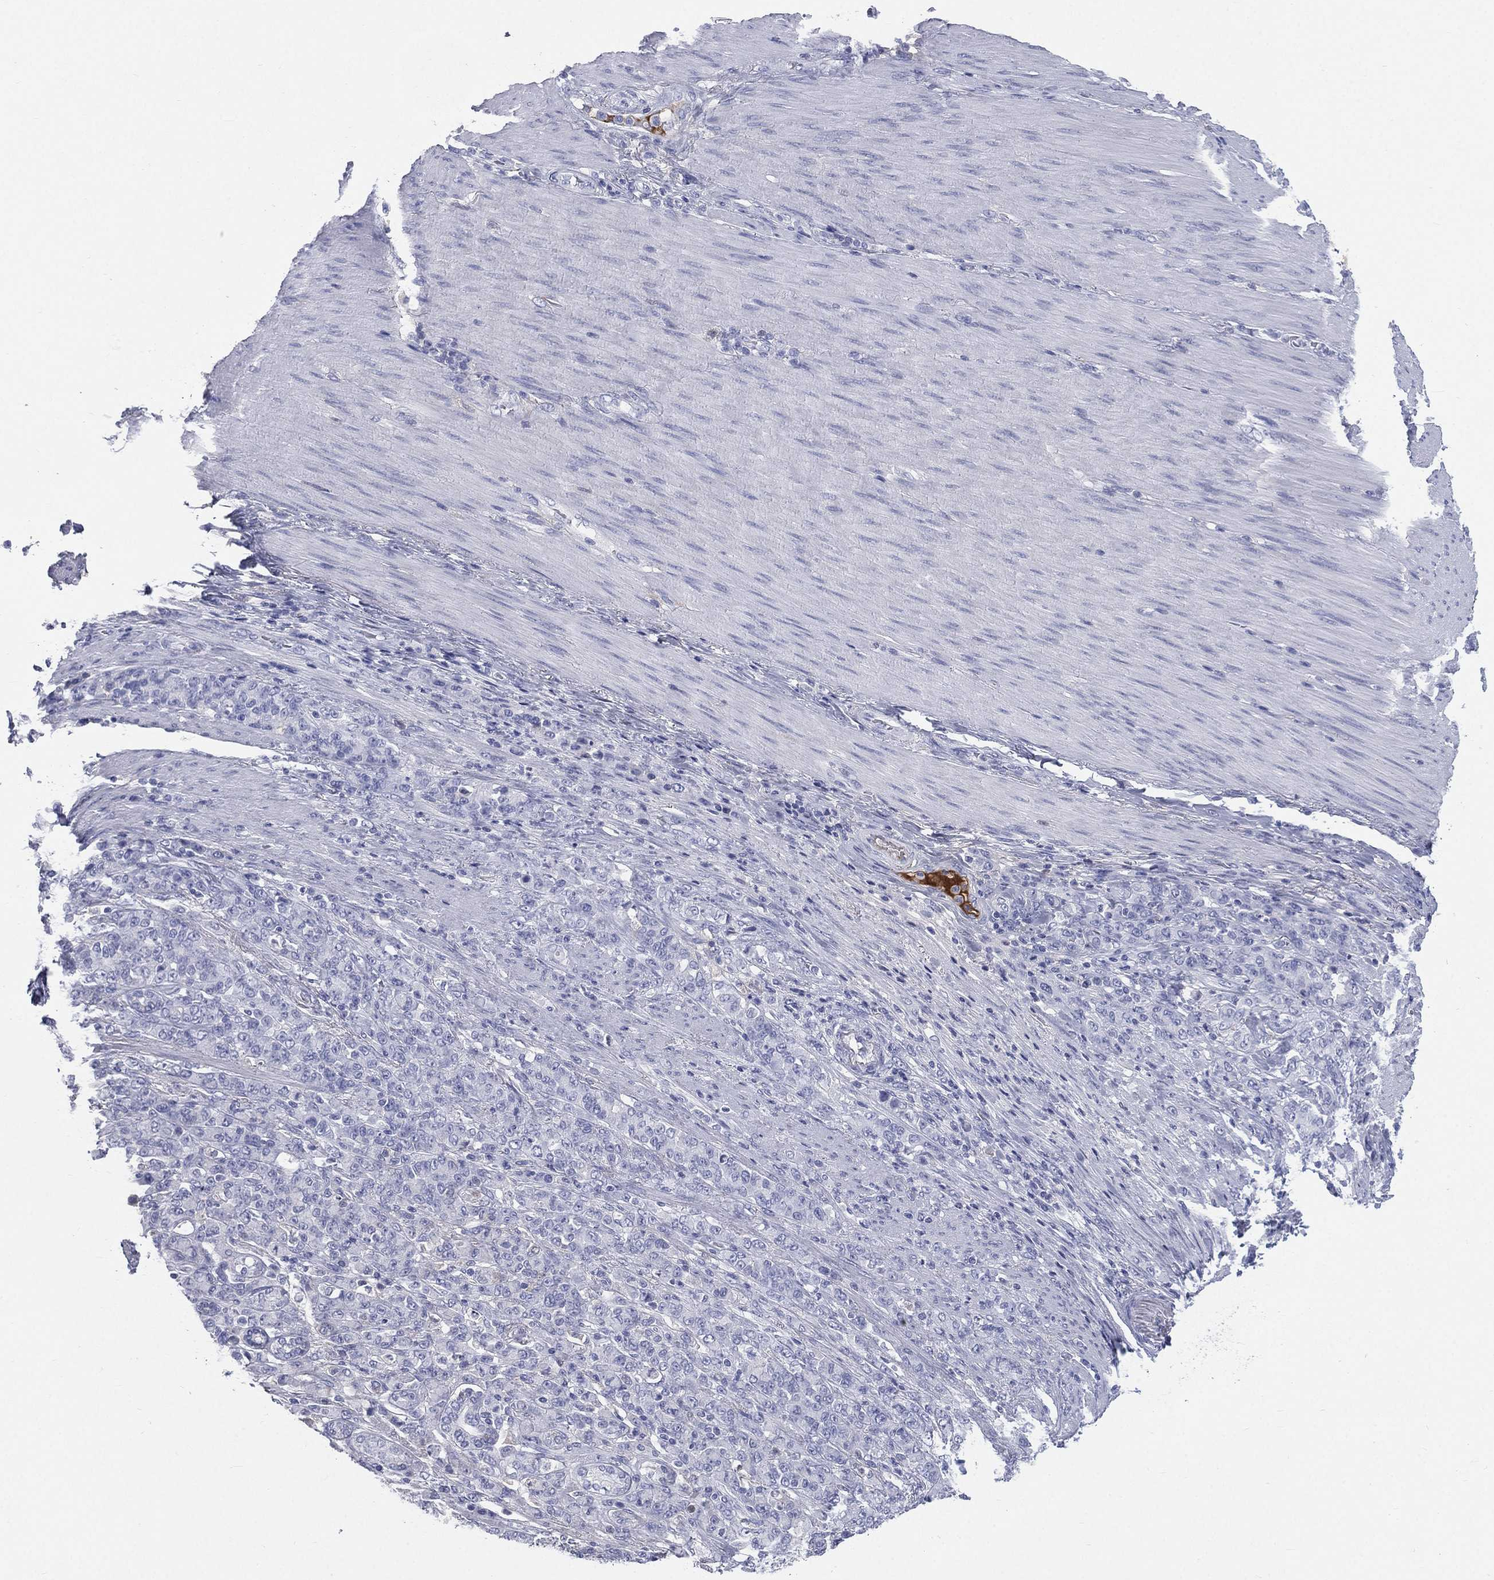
{"staining": {"intensity": "negative", "quantity": "none", "location": "none"}, "tissue": "stomach cancer", "cell_type": "Tumor cells", "image_type": "cancer", "snomed": [{"axis": "morphology", "description": "Normal tissue, NOS"}, {"axis": "morphology", "description": "Adenocarcinoma, NOS"}, {"axis": "topography", "description": "Stomach"}], "caption": "Tumor cells are negative for brown protein staining in adenocarcinoma (stomach).", "gene": "HP", "patient": {"sex": "female", "age": 79}}